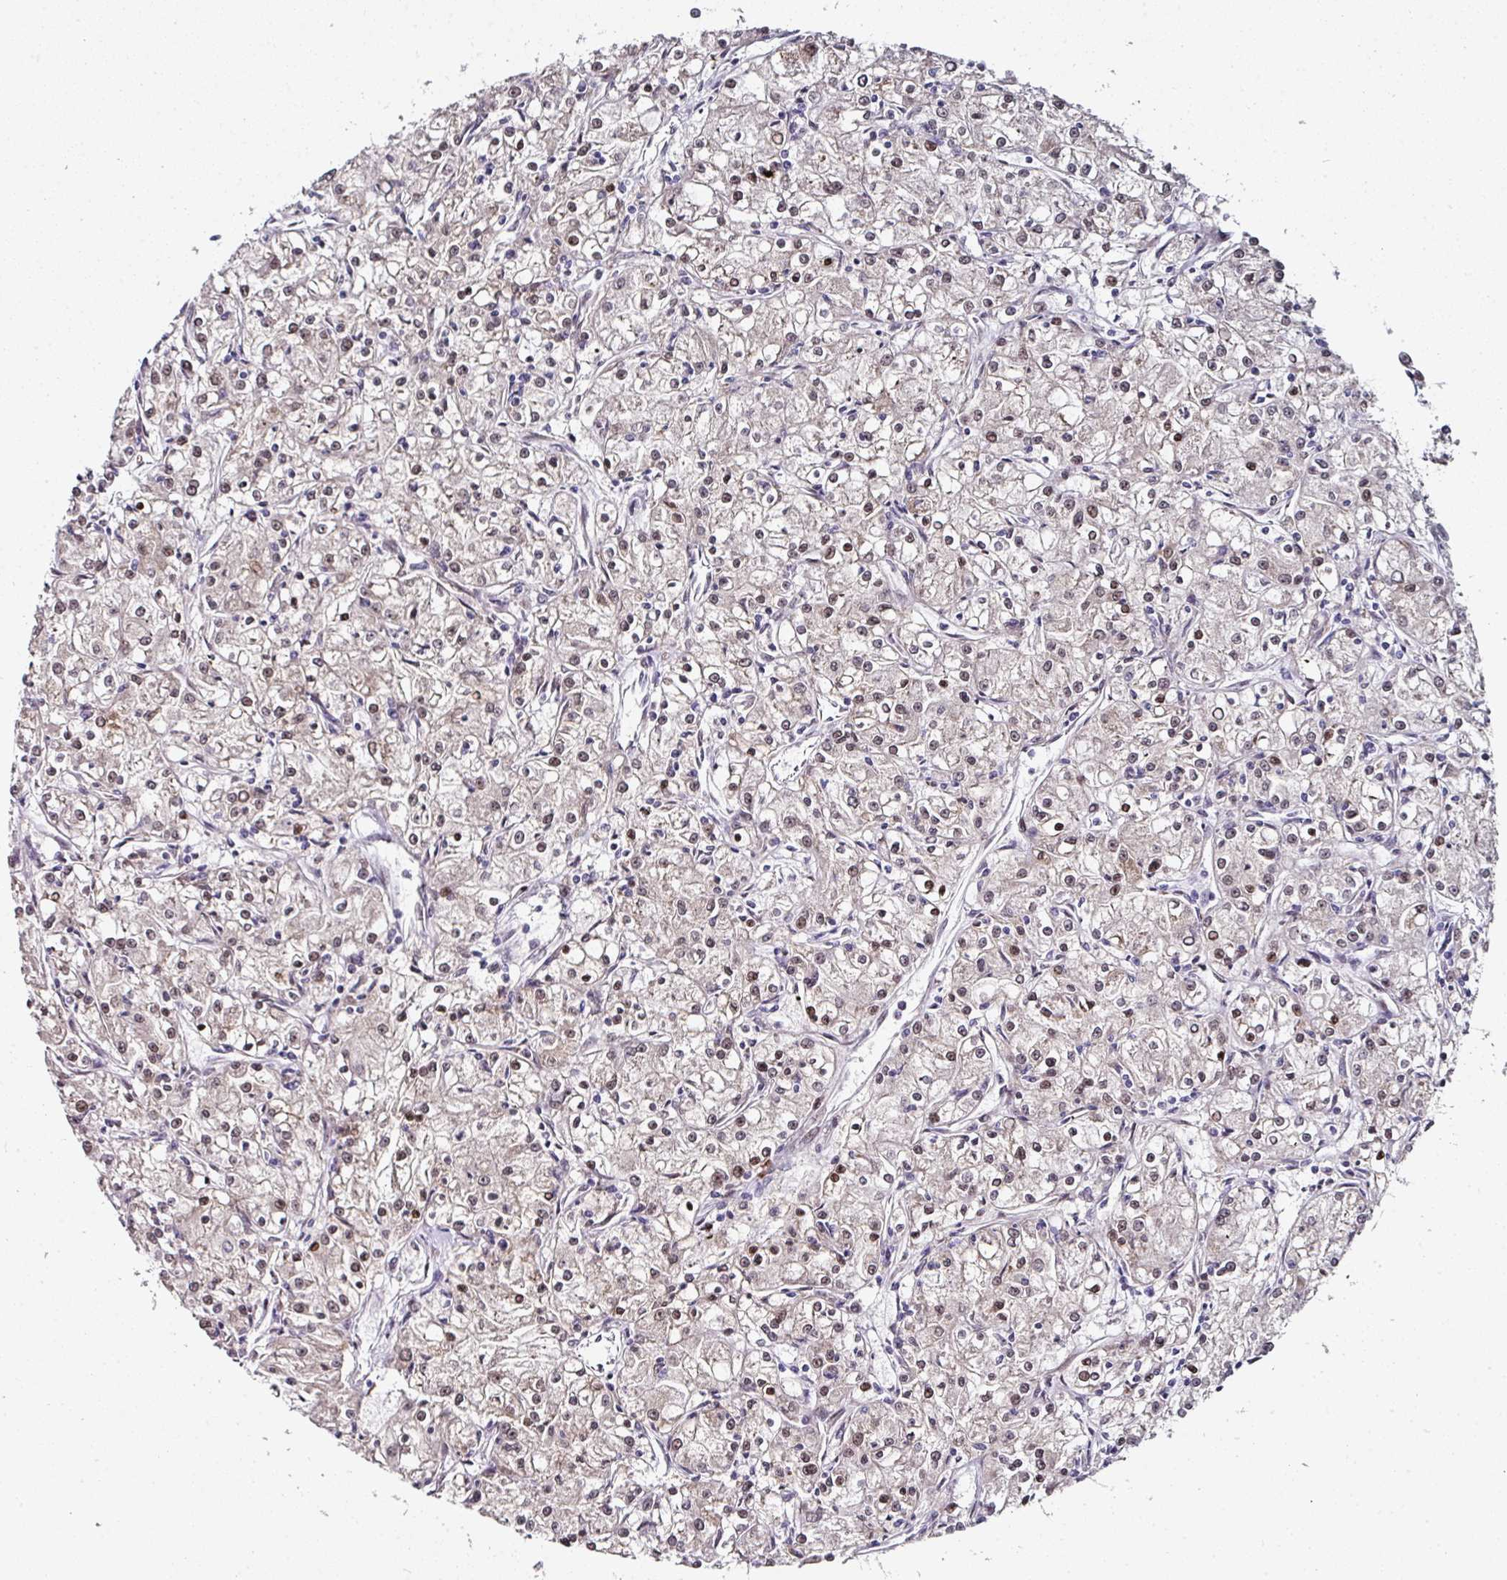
{"staining": {"intensity": "weak", "quantity": "<25%", "location": "nuclear"}, "tissue": "renal cancer", "cell_type": "Tumor cells", "image_type": "cancer", "snomed": [{"axis": "morphology", "description": "Adenocarcinoma, NOS"}, {"axis": "topography", "description": "Kidney"}], "caption": "The IHC micrograph has no significant positivity in tumor cells of renal cancer (adenocarcinoma) tissue.", "gene": "APOLD1", "patient": {"sex": "female", "age": 59}}